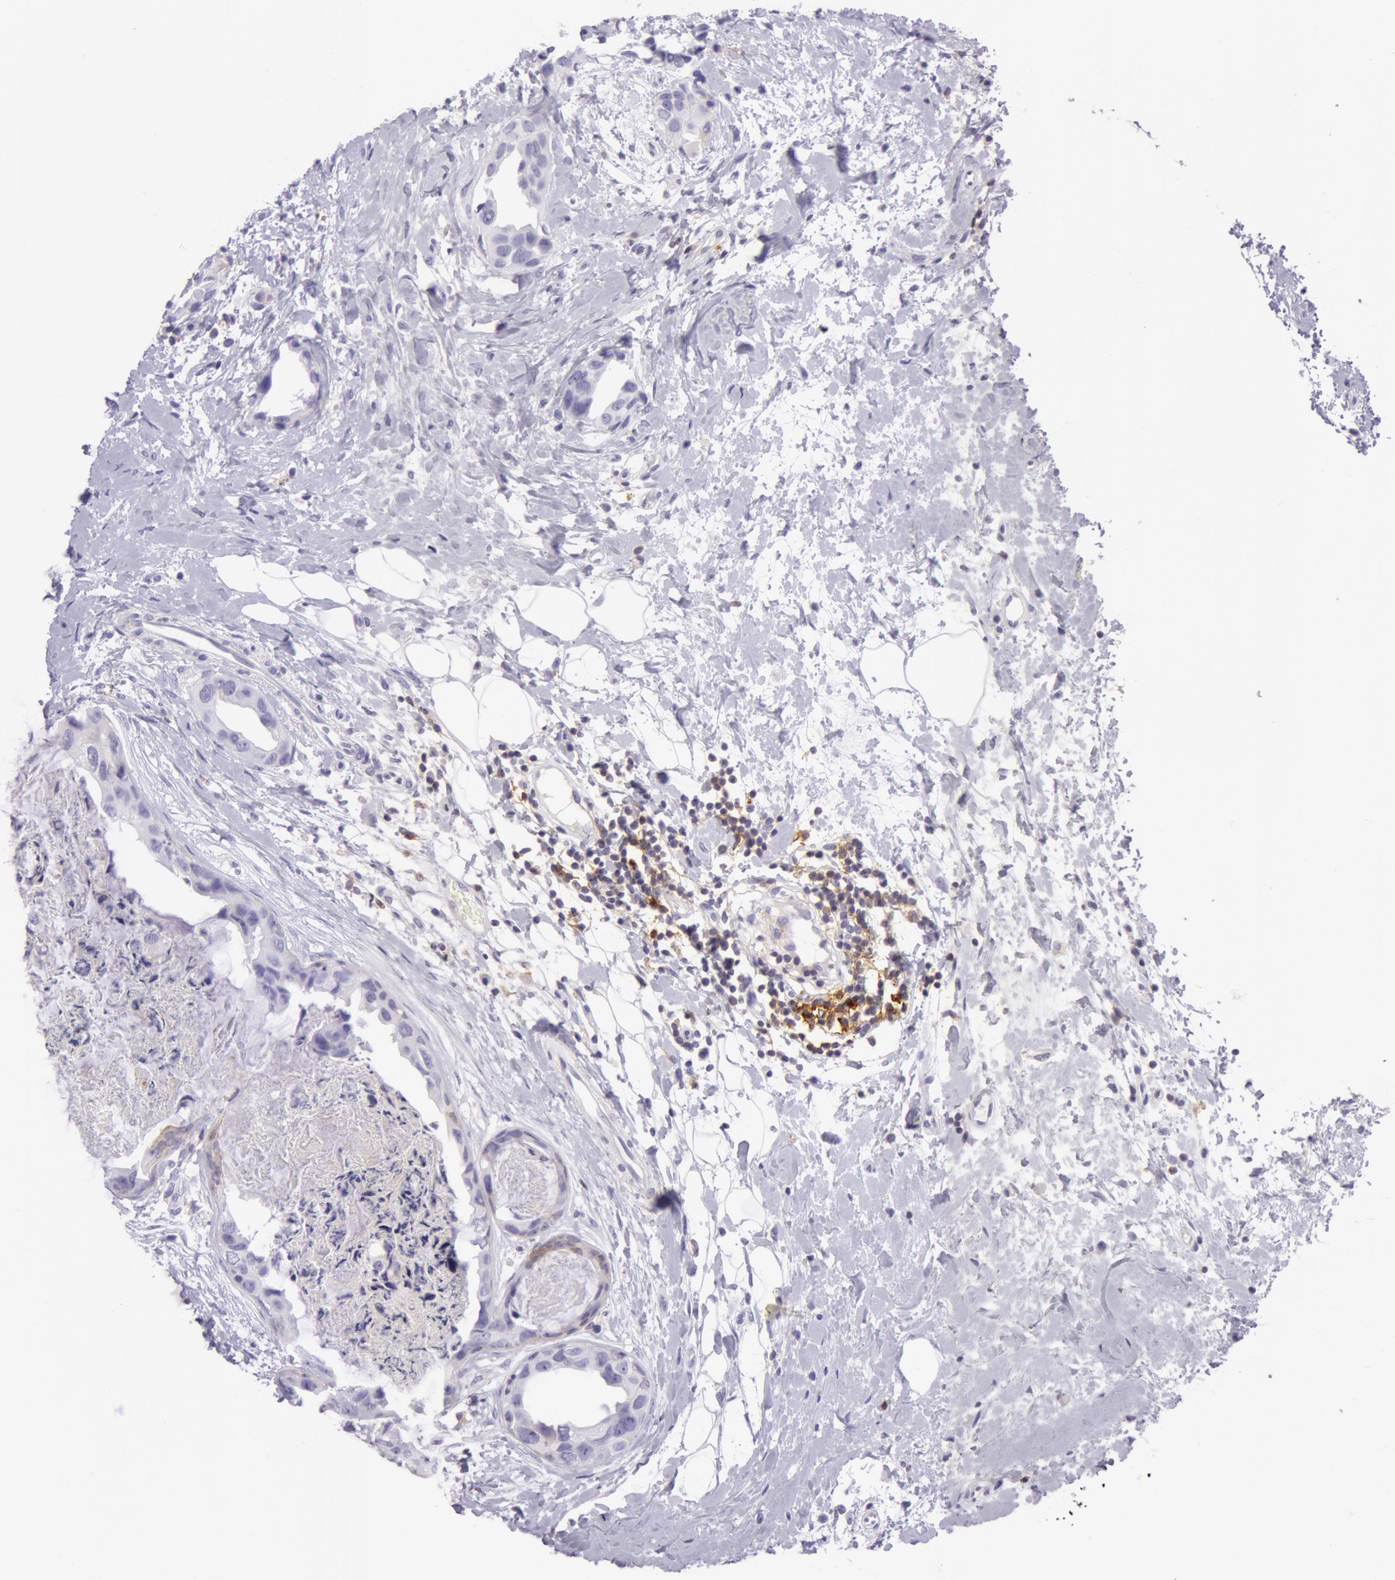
{"staining": {"intensity": "weak", "quantity": "25%-75%", "location": "cytoplasmic/membranous"}, "tissue": "breast cancer", "cell_type": "Tumor cells", "image_type": "cancer", "snomed": [{"axis": "morphology", "description": "Duct carcinoma"}, {"axis": "topography", "description": "Breast"}], "caption": "Tumor cells exhibit weak cytoplasmic/membranous positivity in about 25%-75% of cells in breast cancer (infiltrating ductal carcinoma).", "gene": "LY75", "patient": {"sex": "female", "age": 40}}